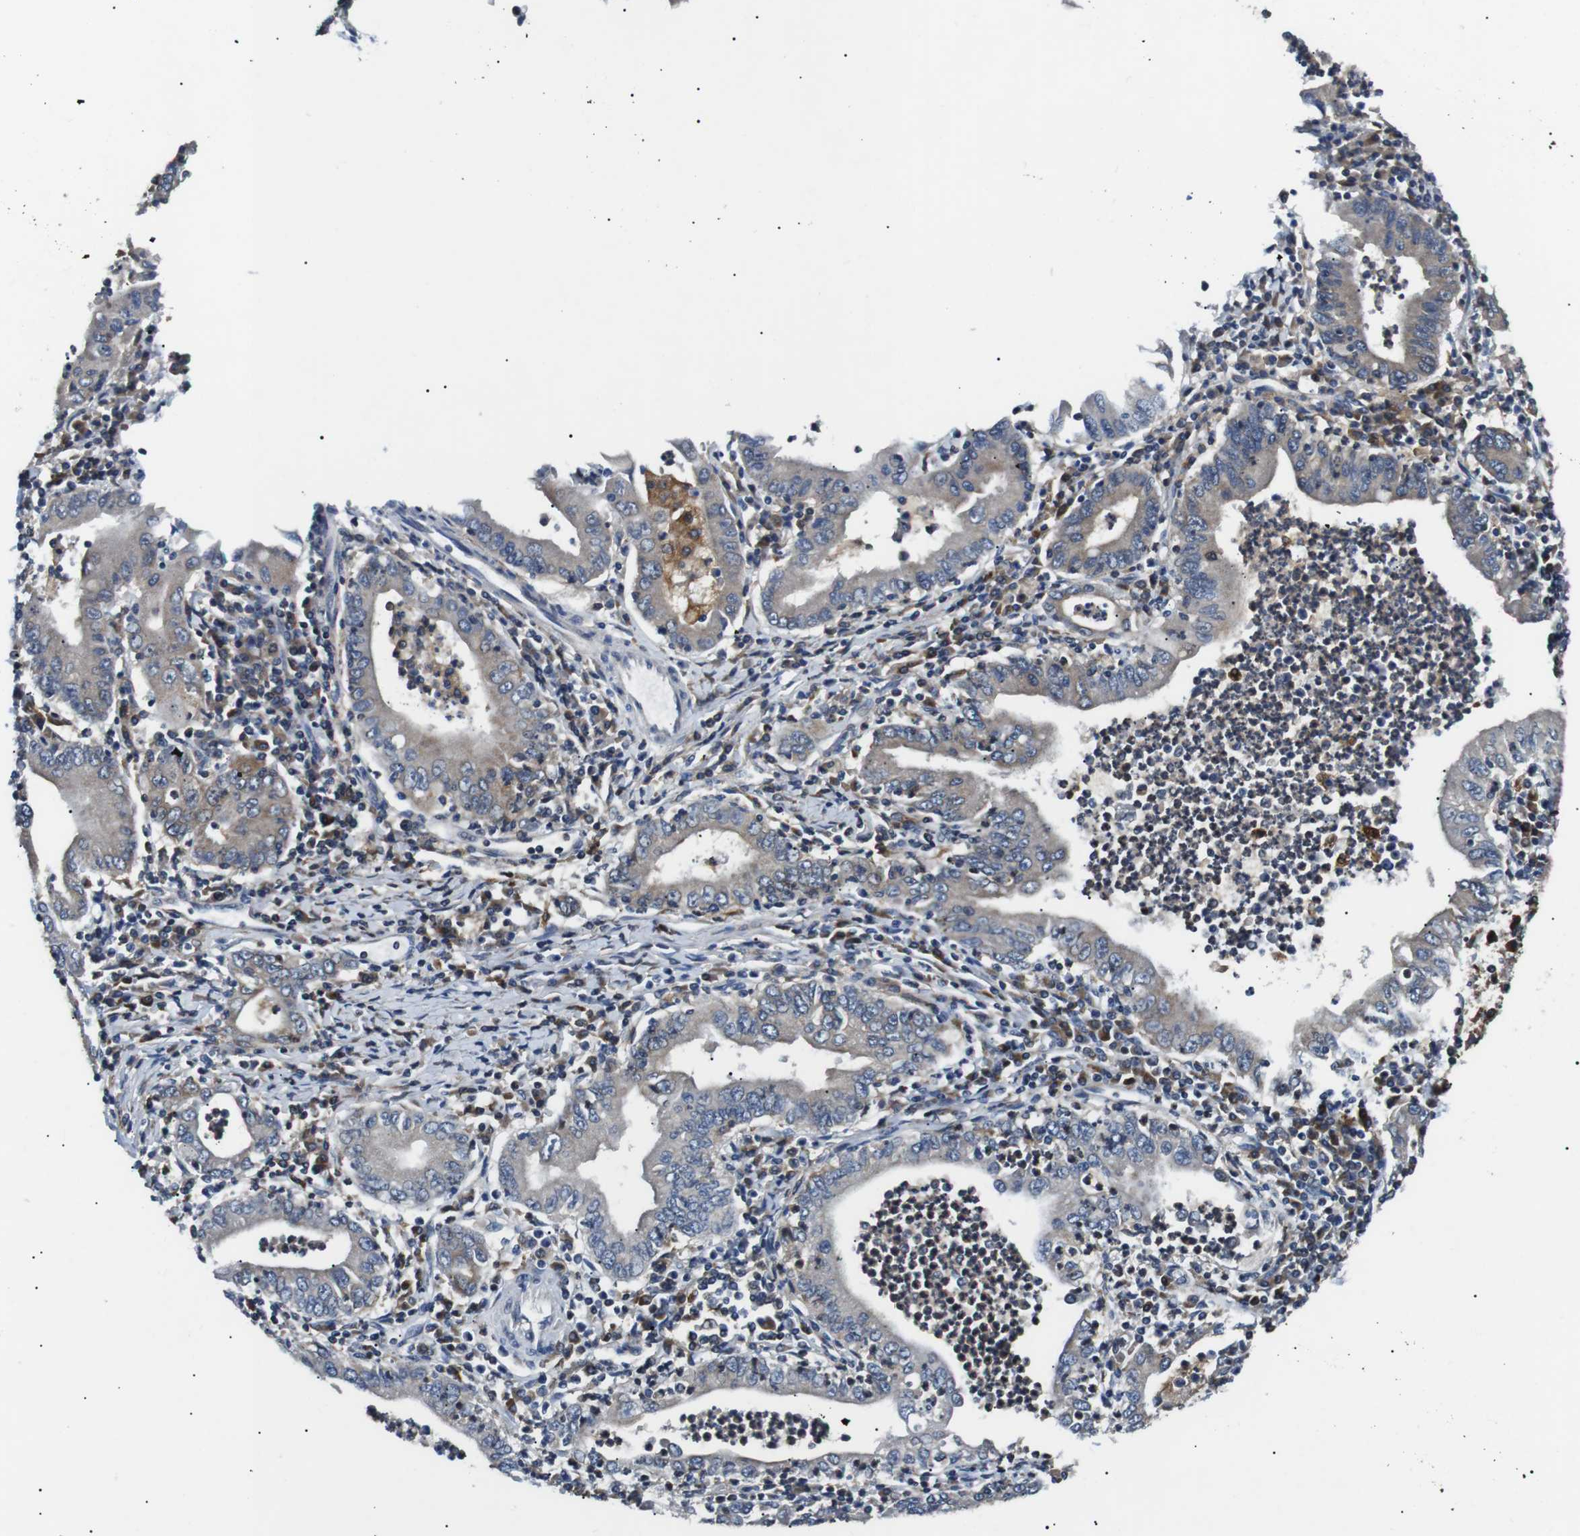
{"staining": {"intensity": "weak", "quantity": "25%-75%", "location": "cytoplasmic/membranous"}, "tissue": "stomach cancer", "cell_type": "Tumor cells", "image_type": "cancer", "snomed": [{"axis": "morphology", "description": "Normal tissue, NOS"}, {"axis": "morphology", "description": "Adenocarcinoma, NOS"}, {"axis": "topography", "description": "Esophagus"}, {"axis": "topography", "description": "Stomach, upper"}, {"axis": "topography", "description": "Peripheral nerve tissue"}], "caption": "Stomach adenocarcinoma stained with a protein marker demonstrates weak staining in tumor cells.", "gene": "RAB9A", "patient": {"sex": "male", "age": 62}}